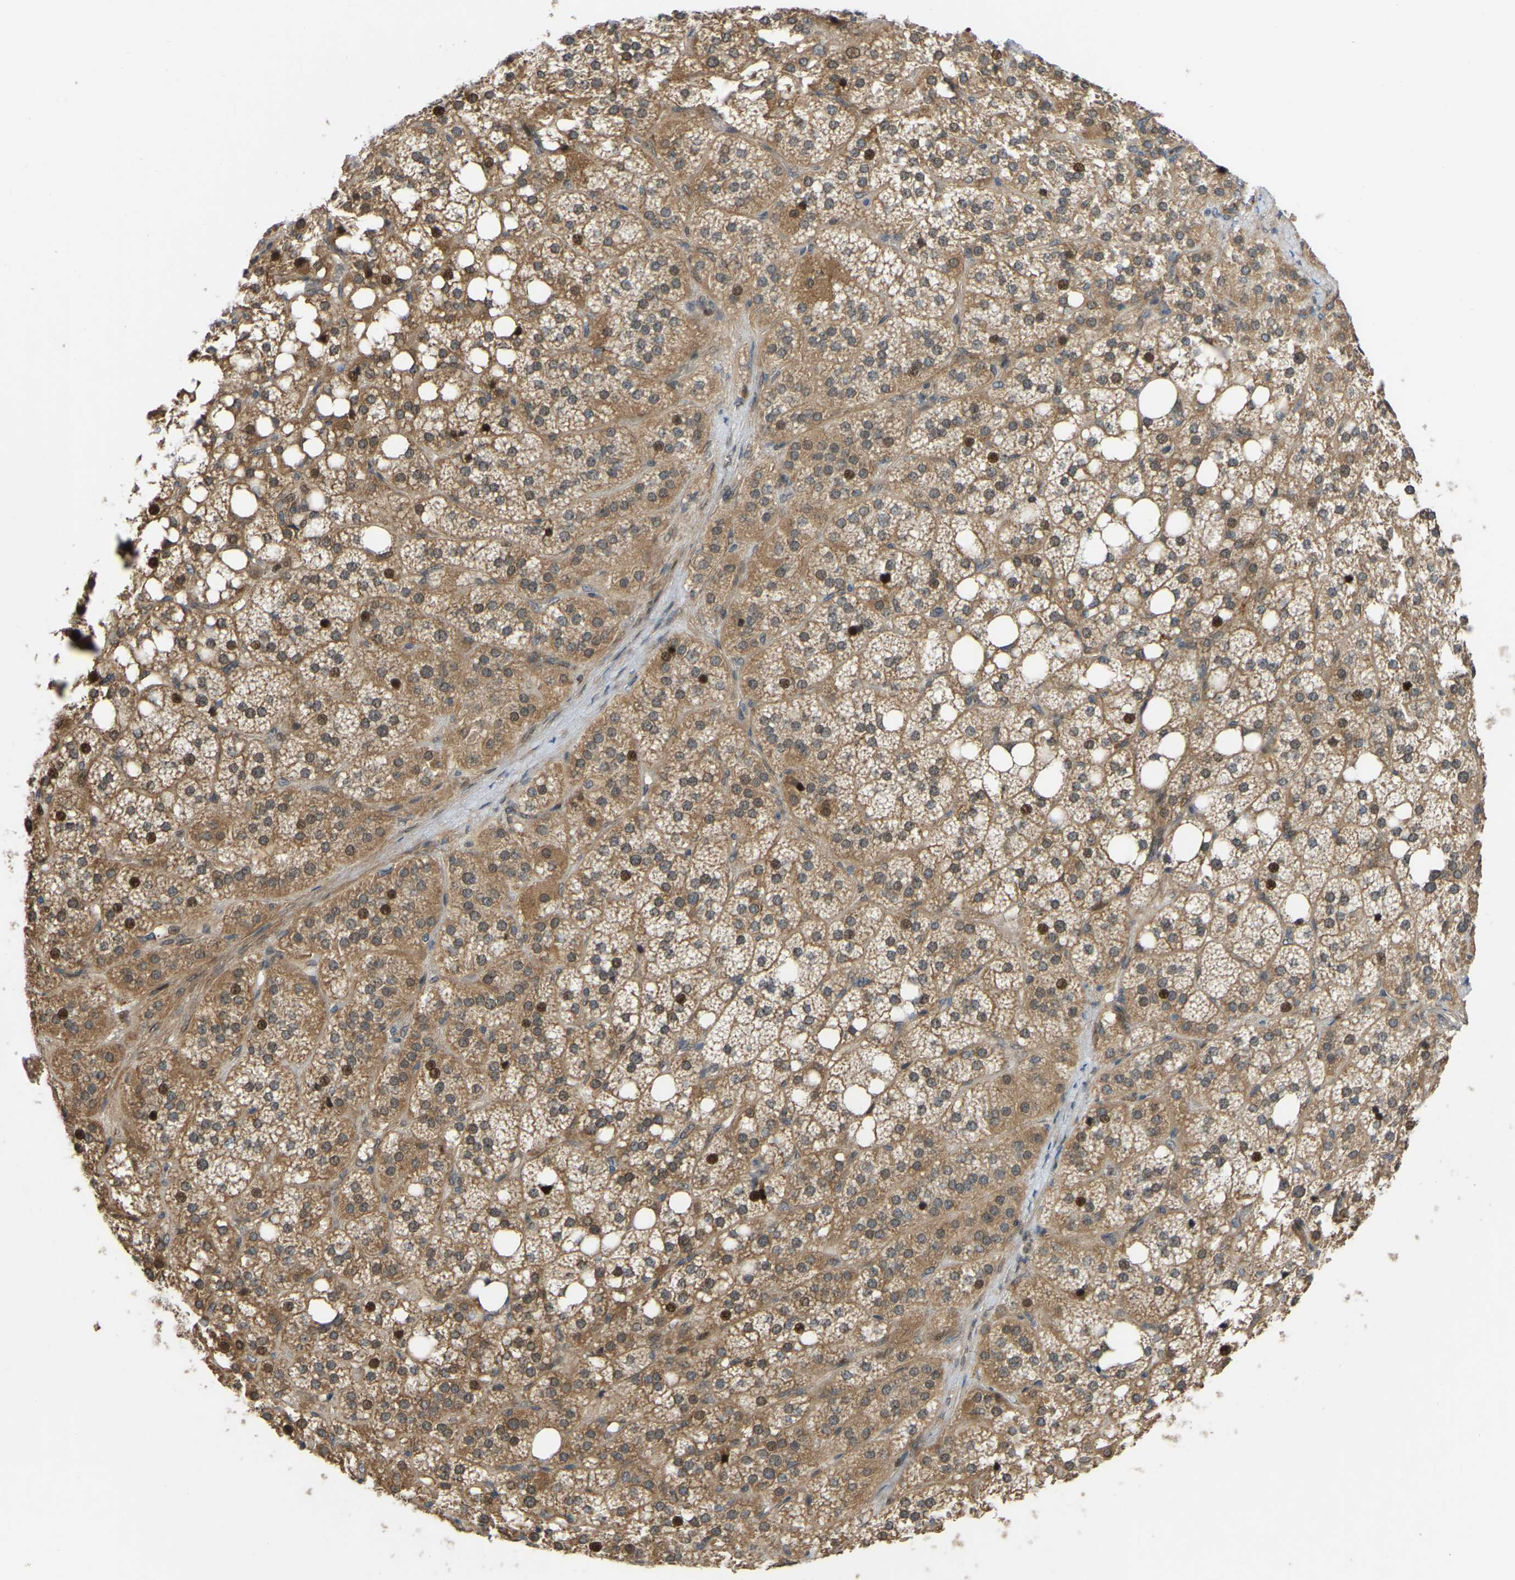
{"staining": {"intensity": "strong", "quantity": ">75%", "location": "cytoplasmic/membranous,nuclear"}, "tissue": "adrenal gland", "cell_type": "Glandular cells", "image_type": "normal", "snomed": [{"axis": "morphology", "description": "Normal tissue, NOS"}, {"axis": "topography", "description": "Adrenal gland"}], "caption": "Brown immunohistochemical staining in benign adrenal gland shows strong cytoplasmic/membranous,nuclear staining in about >75% of glandular cells.", "gene": "C21orf91", "patient": {"sex": "female", "age": 59}}